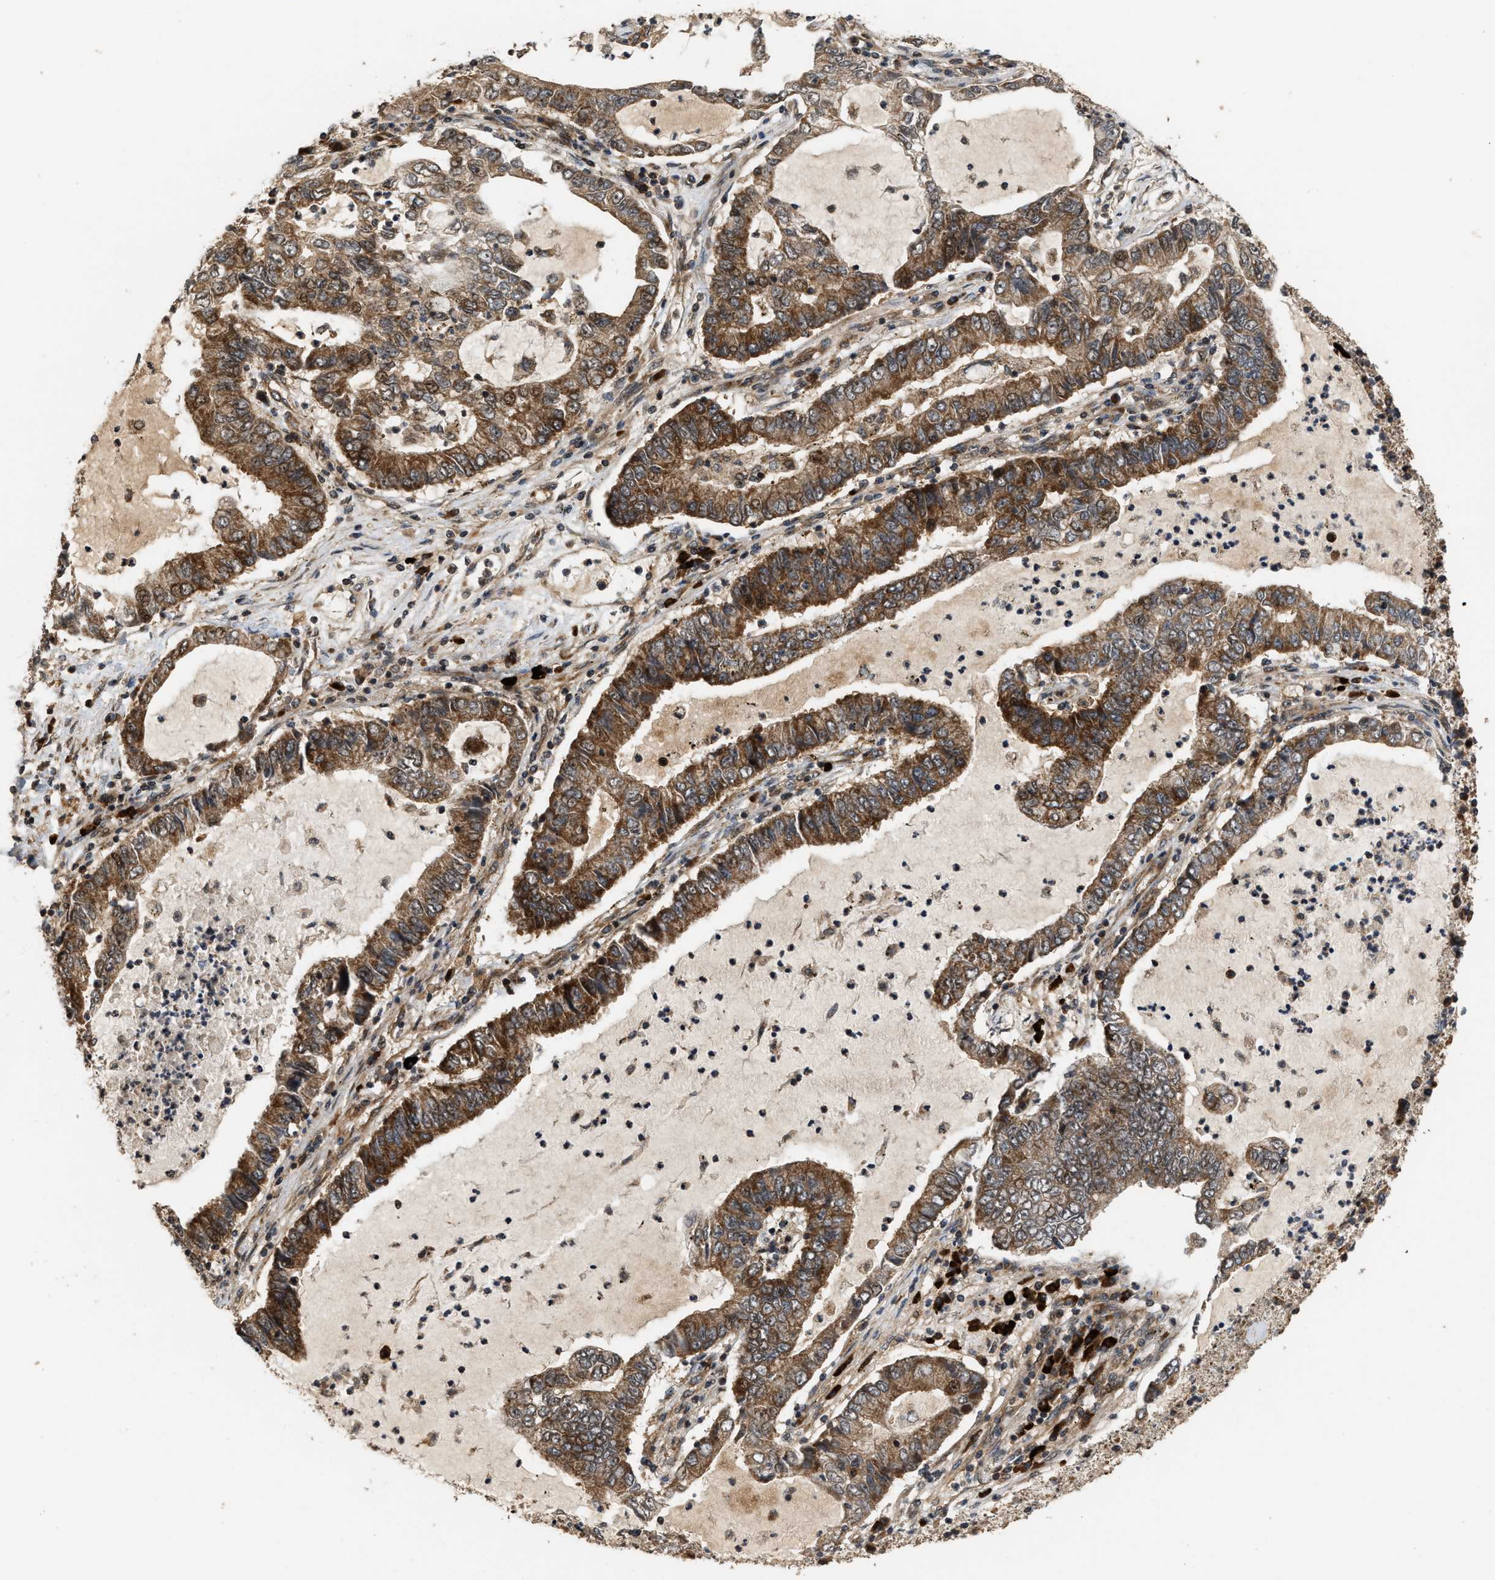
{"staining": {"intensity": "moderate", "quantity": ">75%", "location": "cytoplasmic/membranous,nuclear"}, "tissue": "lung cancer", "cell_type": "Tumor cells", "image_type": "cancer", "snomed": [{"axis": "morphology", "description": "Adenocarcinoma, NOS"}, {"axis": "topography", "description": "Lung"}], "caption": "A brown stain shows moderate cytoplasmic/membranous and nuclear staining of a protein in human lung cancer tumor cells.", "gene": "ELP2", "patient": {"sex": "female", "age": 51}}